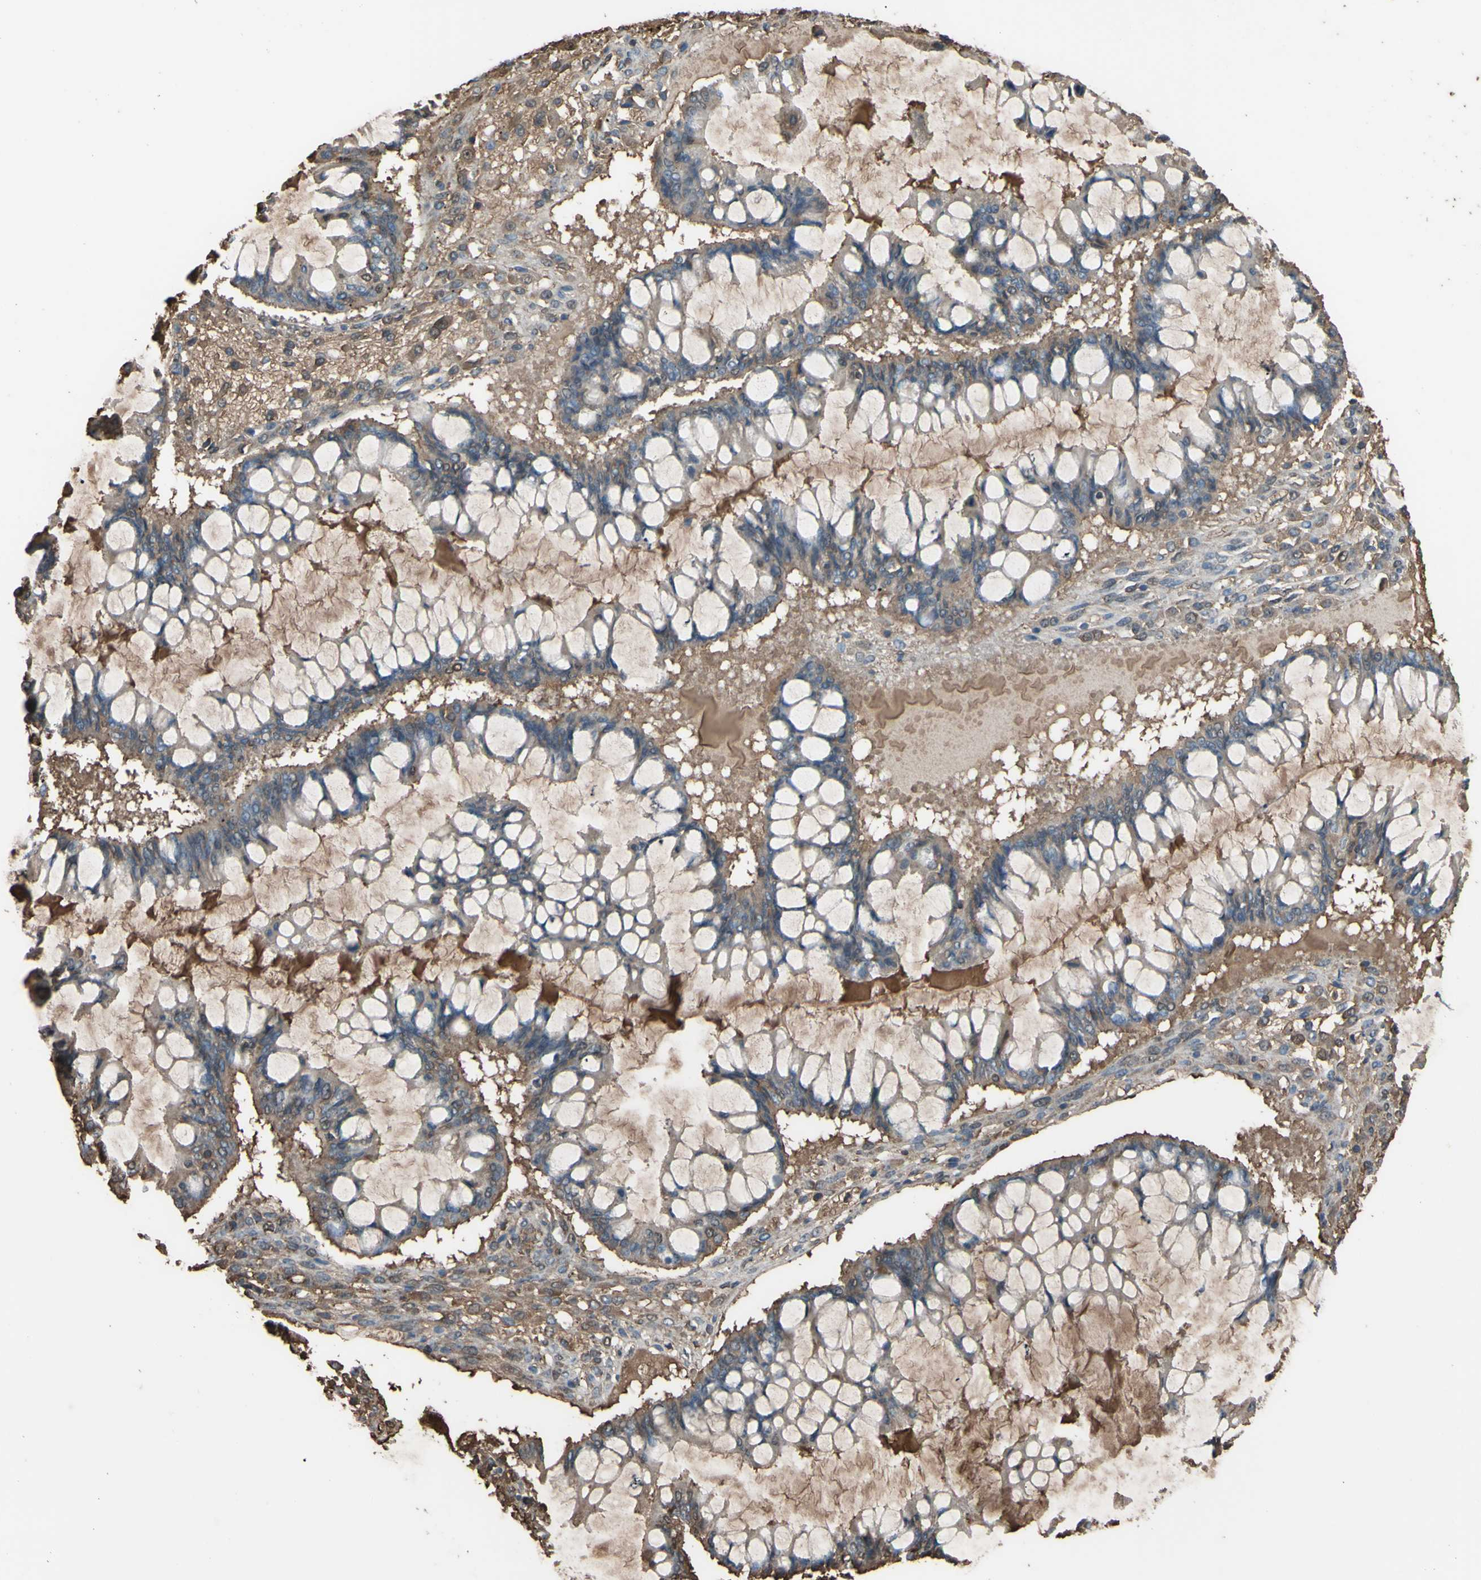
{"staining": {"intensity": "moderate", "quantity": "25%-75%", "location": "cytoplasmic/membranous"}, "tissue": "ovarian cancer", "cell_type": "Tumor cells", "image_type": "cancer", "snomed": [{"axis": "morphology", "description": "Cystadenocarcinoma, mucinous, NOS"}, {"axis": "topography", "description": "Ovary"}], "caption": "Ovarian cancer (mucinous cystadenocarcinoma) tissue exhibits moderate cytoplasmic/membranous staining in approximately 25%-75% of tumor cells, visualized by immunohistochemistry.", "gene": "PTGDS", "patient": {"sex": "female", "age": 73}}